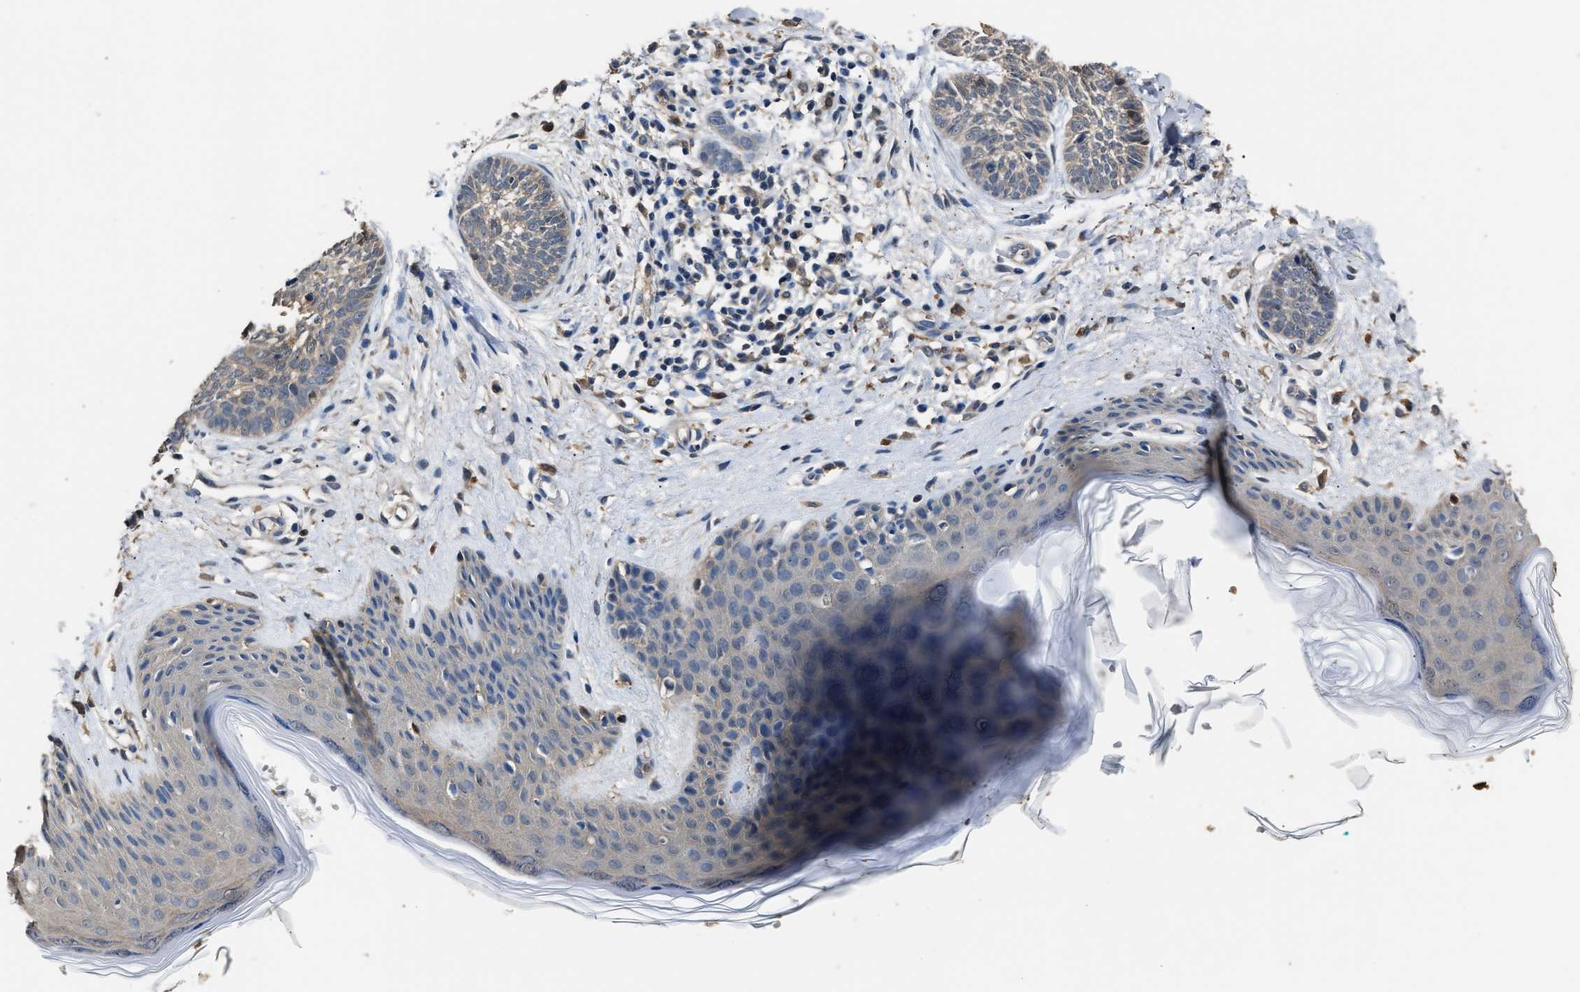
{"staining": {"intensity": "weak", "quantity": "<25%", "location": "cytoplasmic/membranous"}, "tissue": "skin cancer", "cell_type": "Tumor cells", "image_type": "cancer", "snomed": [{"axis": "morphology", "description": "Basal cell carcinoma"}, {"axis": "topography", "description": "Skin"}], "caption": "IHC micrograph of neoplastic tissue: human basal cell carcinoma (skin) stained with DAB (3,3'-diaminobenzidine) shows no significant protein positivity in tumor cells.", "gene": "GSTP1", "patient": {"sex": "female", "age": 59}}